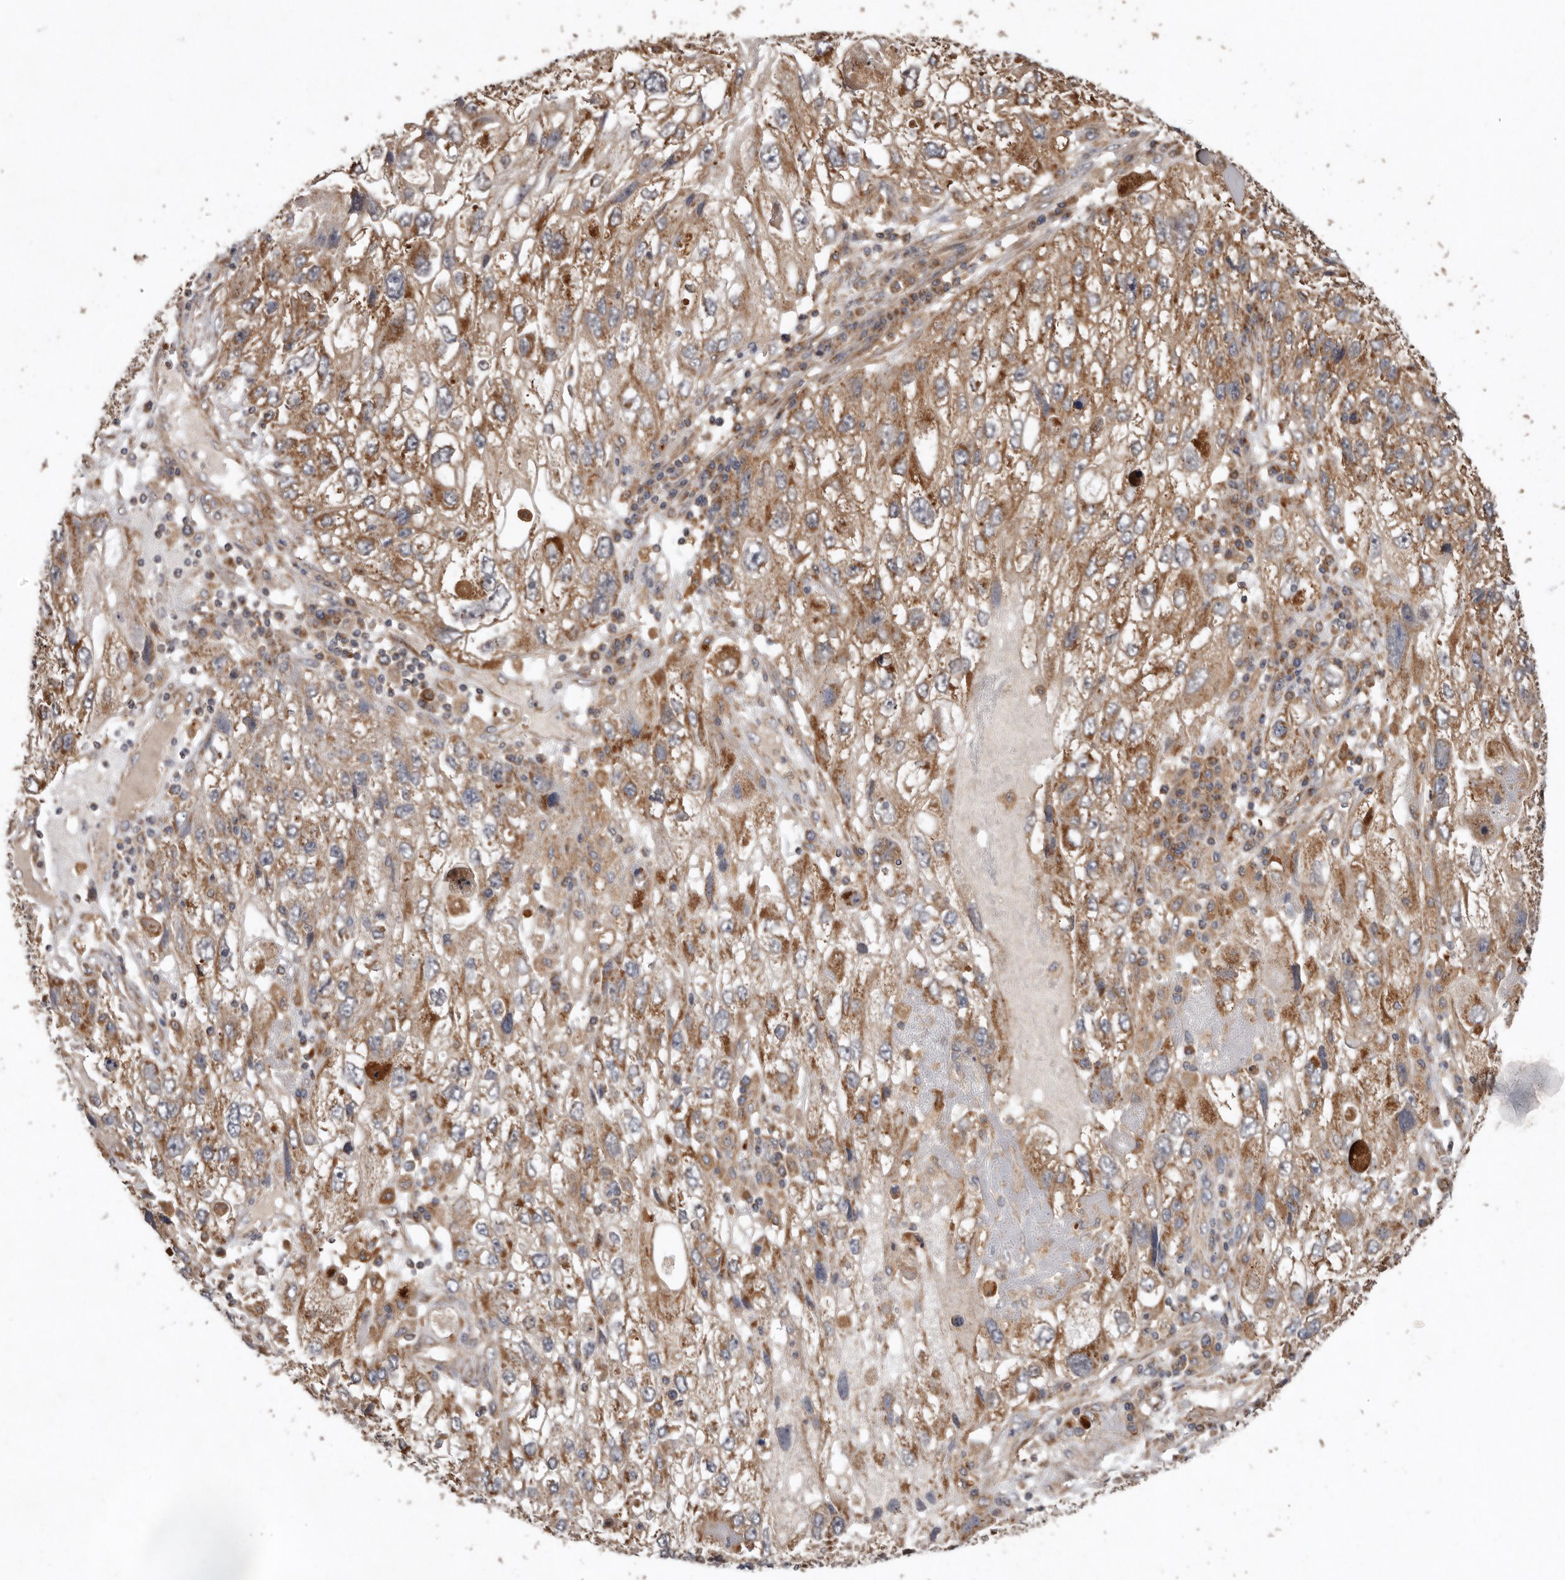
{"staining": {"intensity": "moderate", "quantity": "25%-75%", "location": "cytoplasmic/membranous"}, "tissue": "endometrial cancer", "cell_type": "Tumor cells", "image_type": "cancer", "snomed": [{"axis": "morphology", "description": "Adenocarcinoma, NOS"}, {"axis": "topography", "description": "Endometrium"}], "caption": "Tumor cells exhibit medium levels of moderate cytoplasmic/membranous positivity in about 25%-75% of cells in endometrial cancer.", "gene": "GOT1L1", "patient": {"sex": "female", "age": 49}}